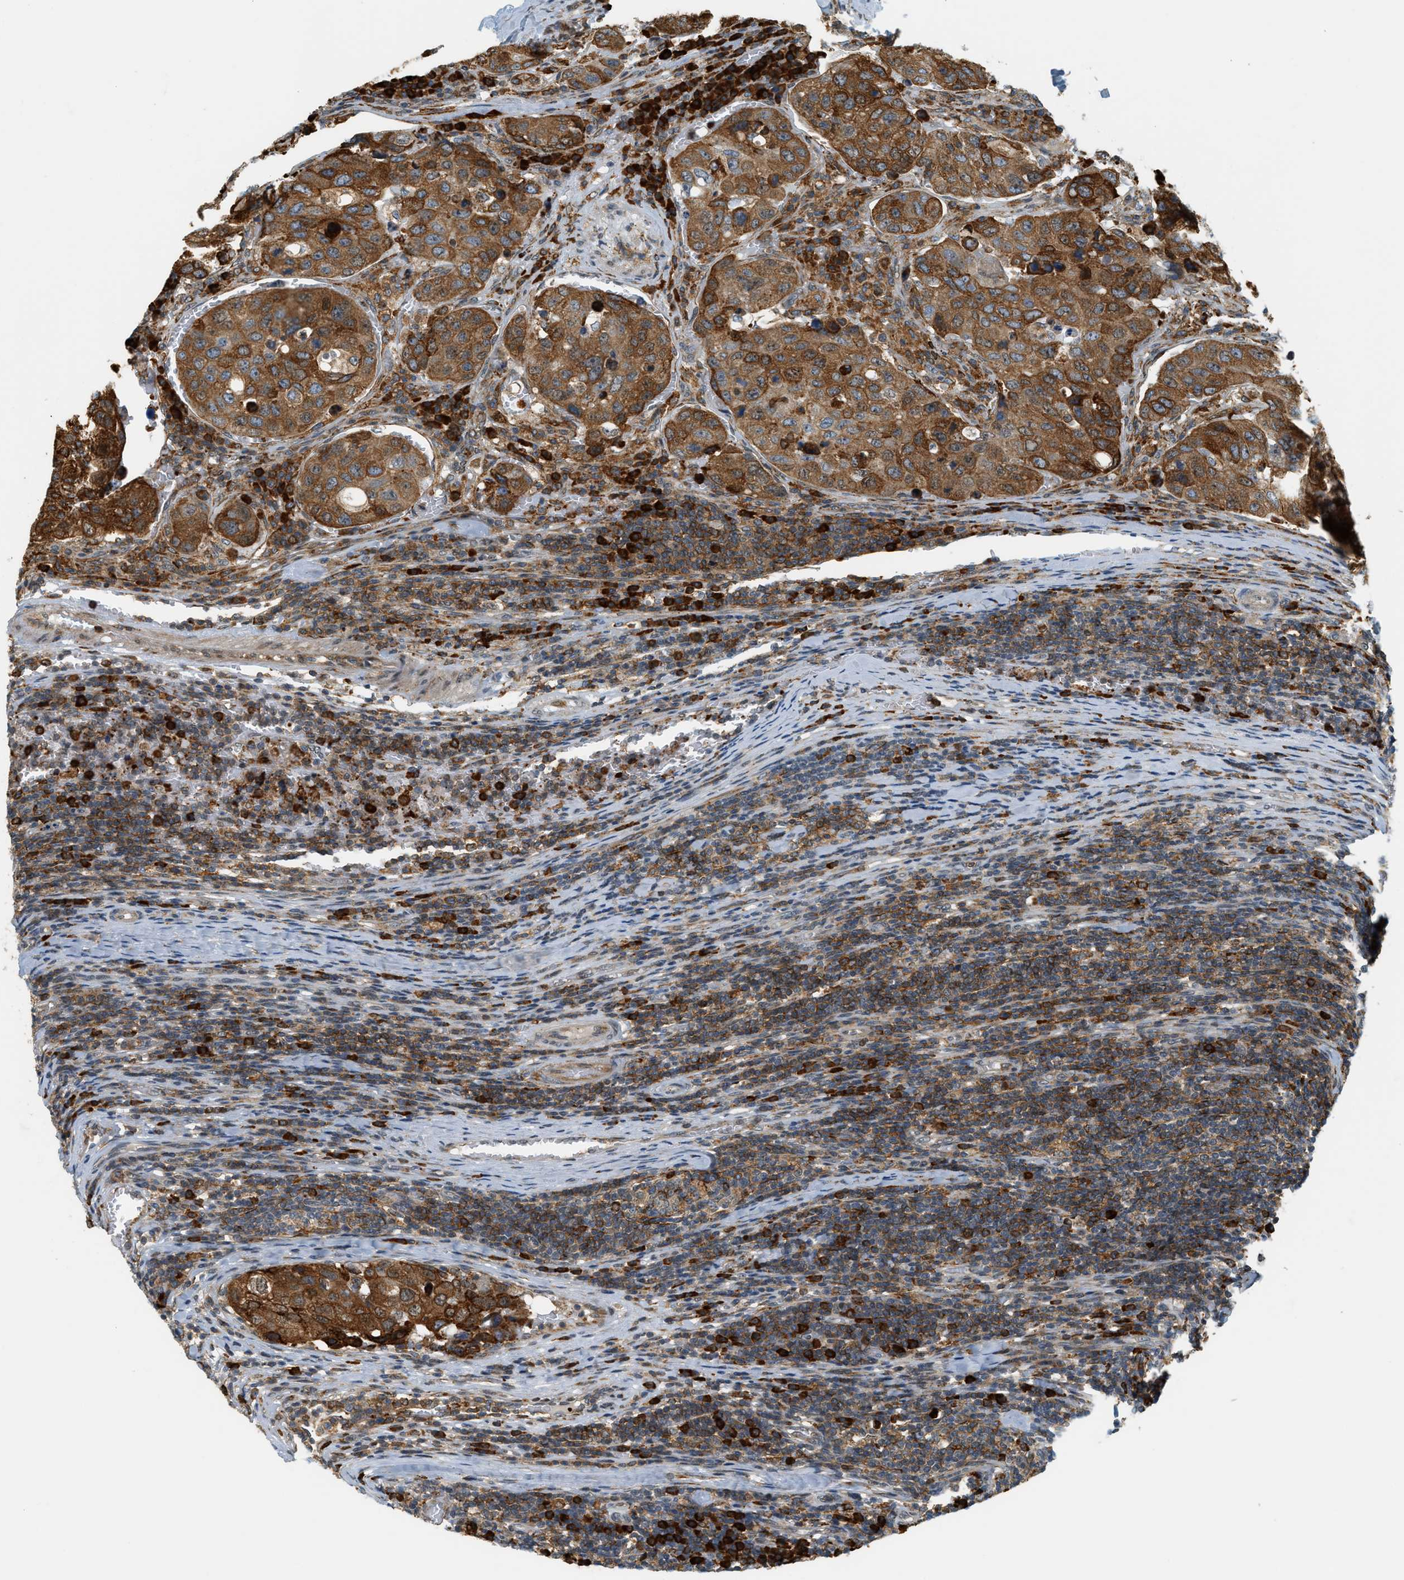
{"staining": {"intensity": "strong", "quantity": ">75%", "location": "cytoplasmic/membranous"}, "tissue": "urothelial cancer", "cell_type": "Tumor cells", "image_type": "cancer", "snomed": [{"axis": "morphology", "description": "Urothelial carcinoma, High grade"}, {"axis": "topography", "description": "Lymph node"}, {"axis": "topography", "description": "Urinary bladder"}], "caption": "Urothelial cancer stained for a protein shows strong cytoplasmic/membranous positivity in tumor cells.", "gene": "SEMA4D", "patient": {"sex": "male", "age": 51}}